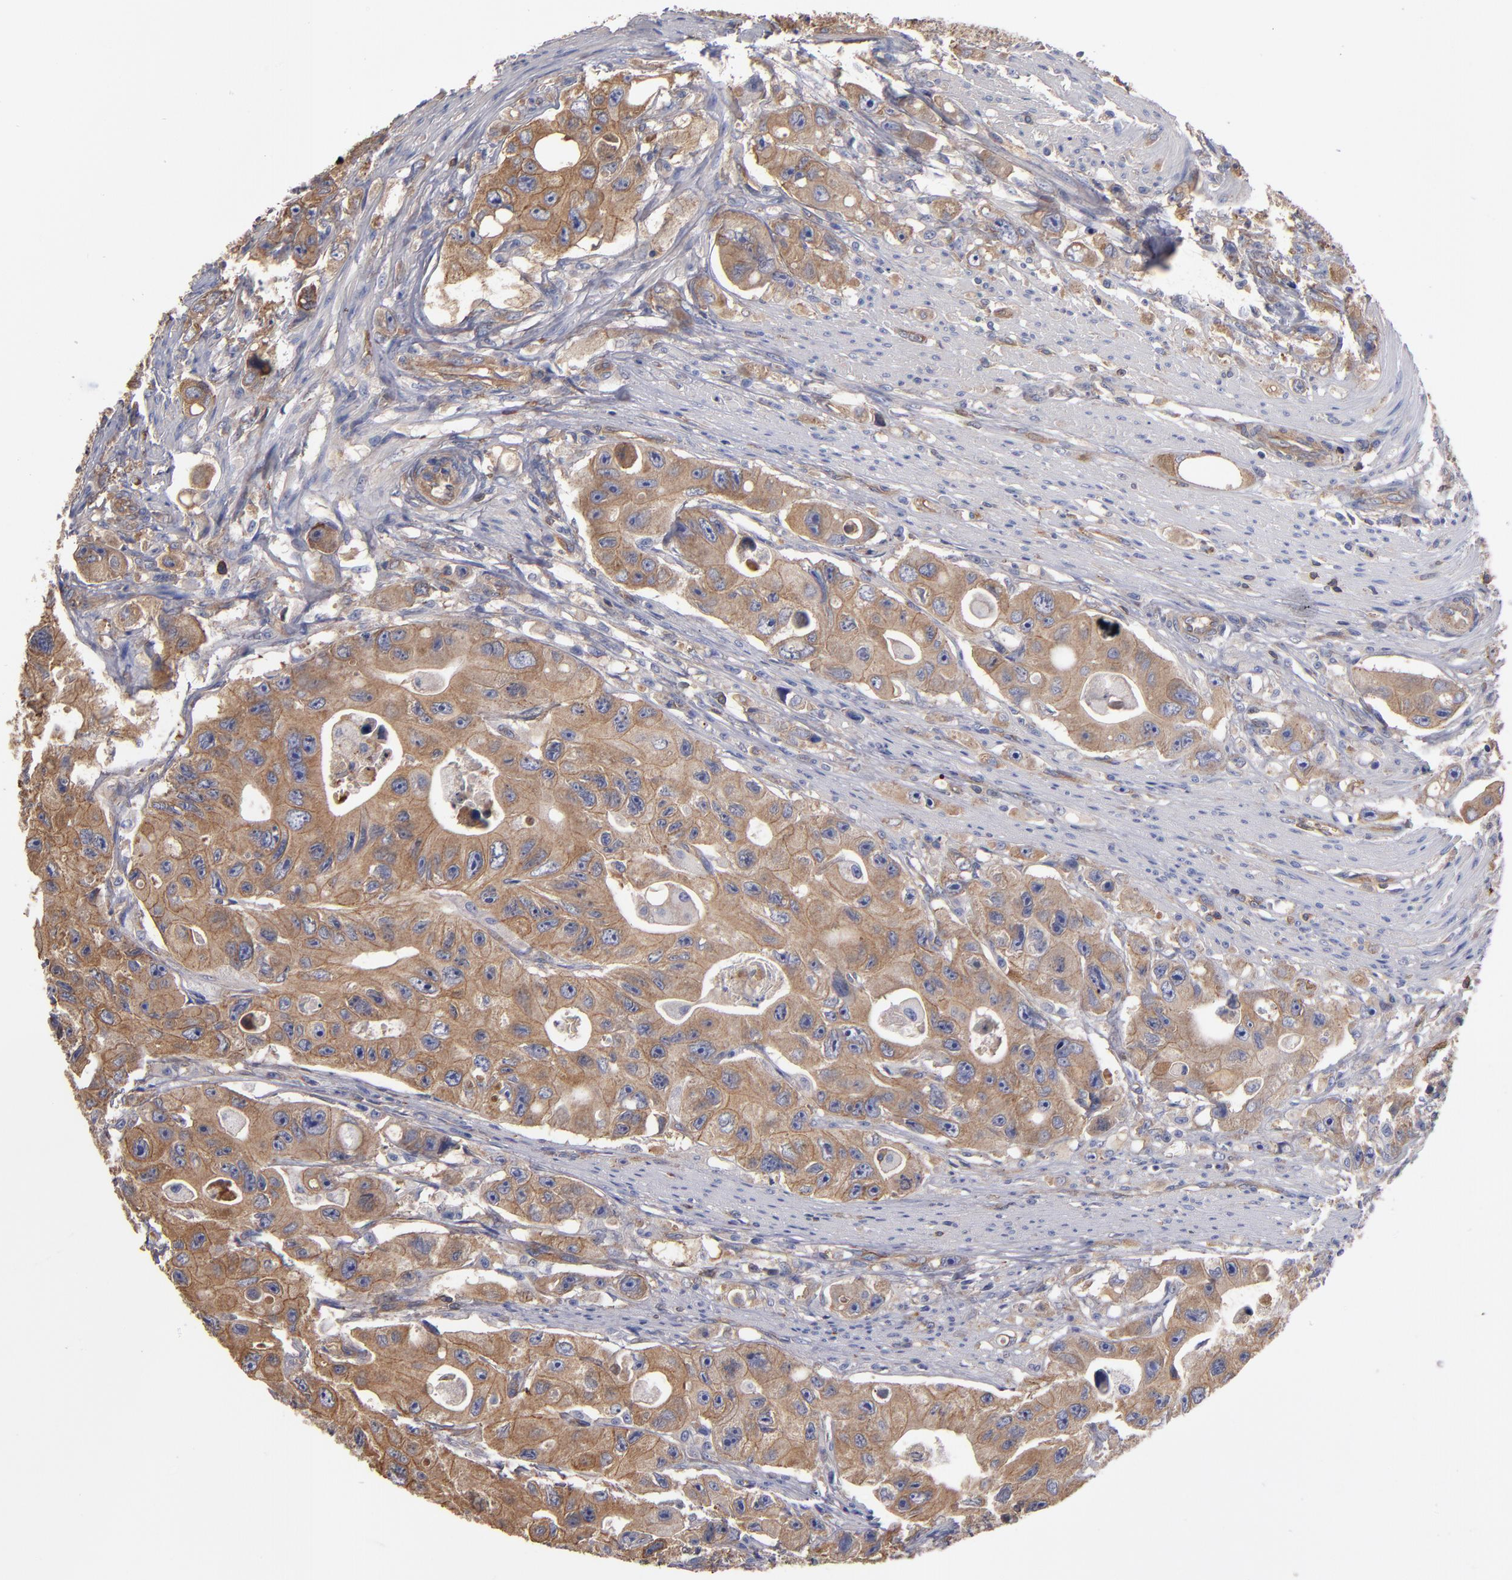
{"staining": {"intensity": "moderate", "quantity": ">75%", "location": "cytoplasmic/membranous"}, "tissue": "colorectal cancer", "cell_type": "Tumor cells", "image_type": "cancer", "snomed": [{"axis": "morphology", "description": "Adenocarcinoma, NOS"}, {"axis": "topography", "description": "Colon"}], "caption": "About >75% of tumor cells in human colorectal cancer (adenocarcinoma) demonstrate moderate cytoplasmic/membranous protein expression as visualized by brown immunohistochemical staining.", "gene": "ESYT2", "patient": {"sex": "female", "age": 46}}